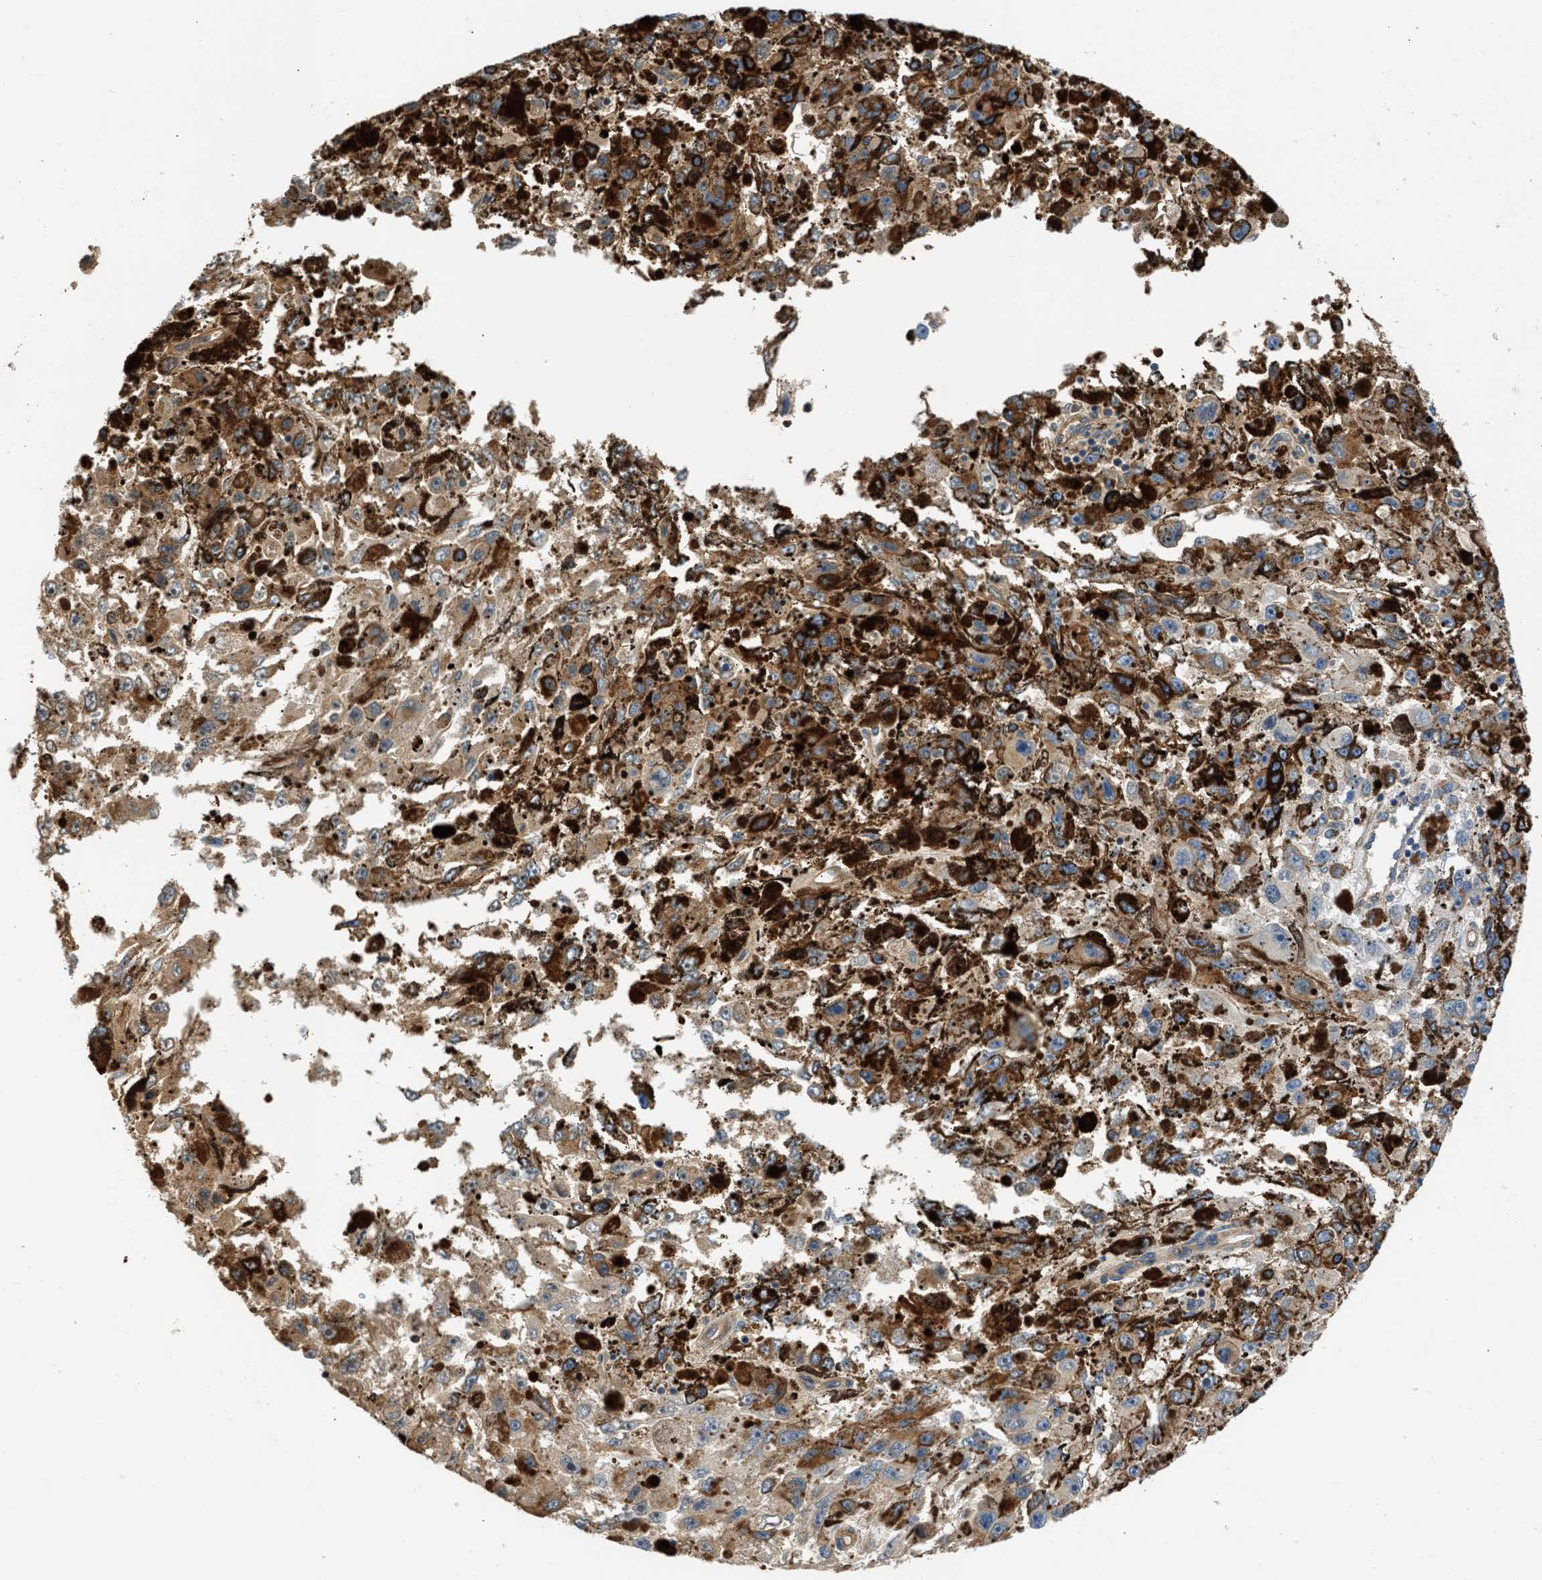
{"staining": {"intensity": "moderate", "quantity": ">75%", "location": "cytoplasmic/membranous"}, "tissue": "melanoma", "cell_type": "Tumor cells", "image_type": "cancer", "snomed": [{"axis": "morphology", "description": "Malignant melanoma, NOS"}, {"axis": "topography", "description": "Skin"}], "caption": "Melanoma stained for a protein (brown) displays moderate cytoplasmic/membranous positive staining in approximately >75% of tumor cells.", "gene": "MAS1L", "patient": {"sex": "female", "age": 104}}